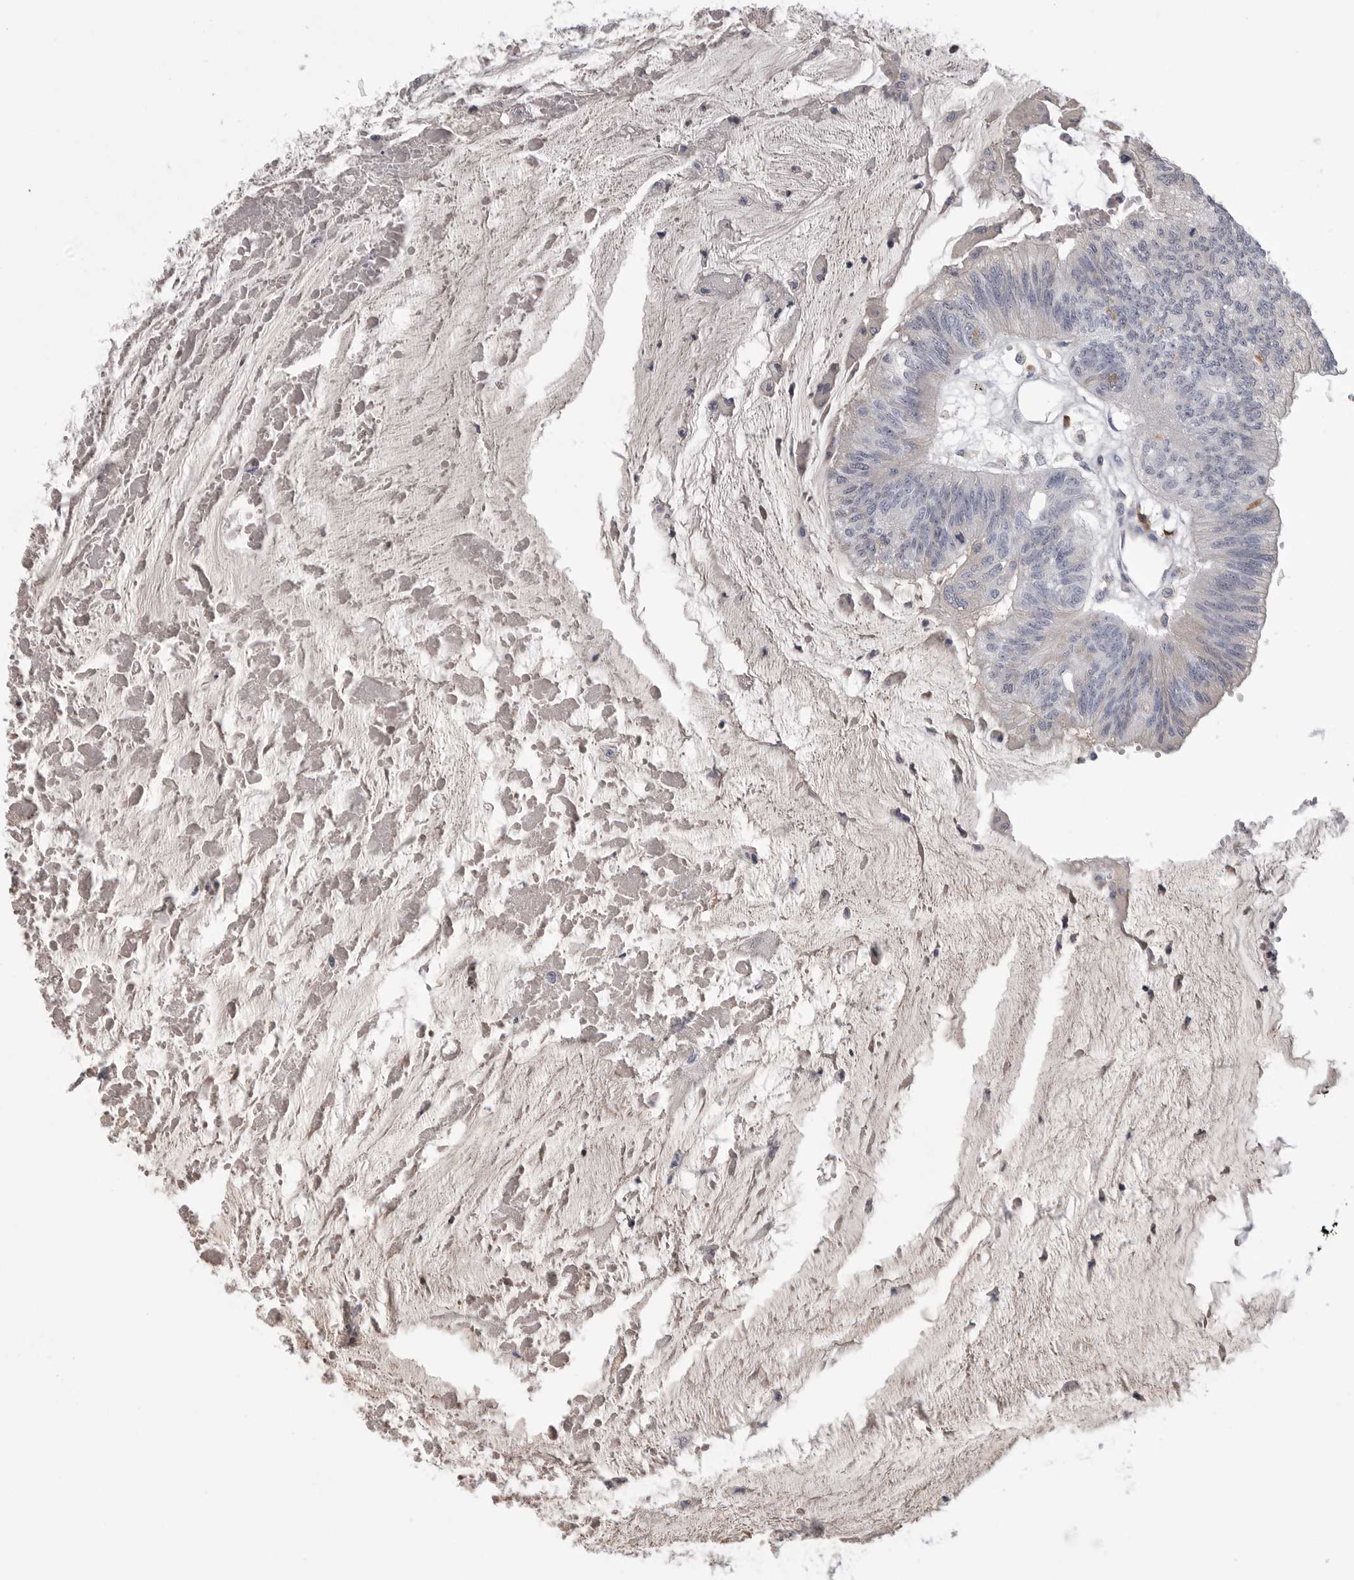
{"staining": {"intensity": "negative", "quantity": "none", "location": "none"}, "tissue": "colorectal cancer", "cell_type": "Tumor cells", "image_type": "cancer", "snomed": [{"axis": "morphology", "description": "Adenoma, NOS"}, {"axis": "morphology", "description": "Adenocarcinoma, NOS"}, {"axis": "topography", "description": "Colon"}], "caption": "Colorectal cancer was stained to show a protein in brown. There is no significant expression in tumor cells.", "gene": "FKBP2", "patient": {"sex": "male", "age": 79}}